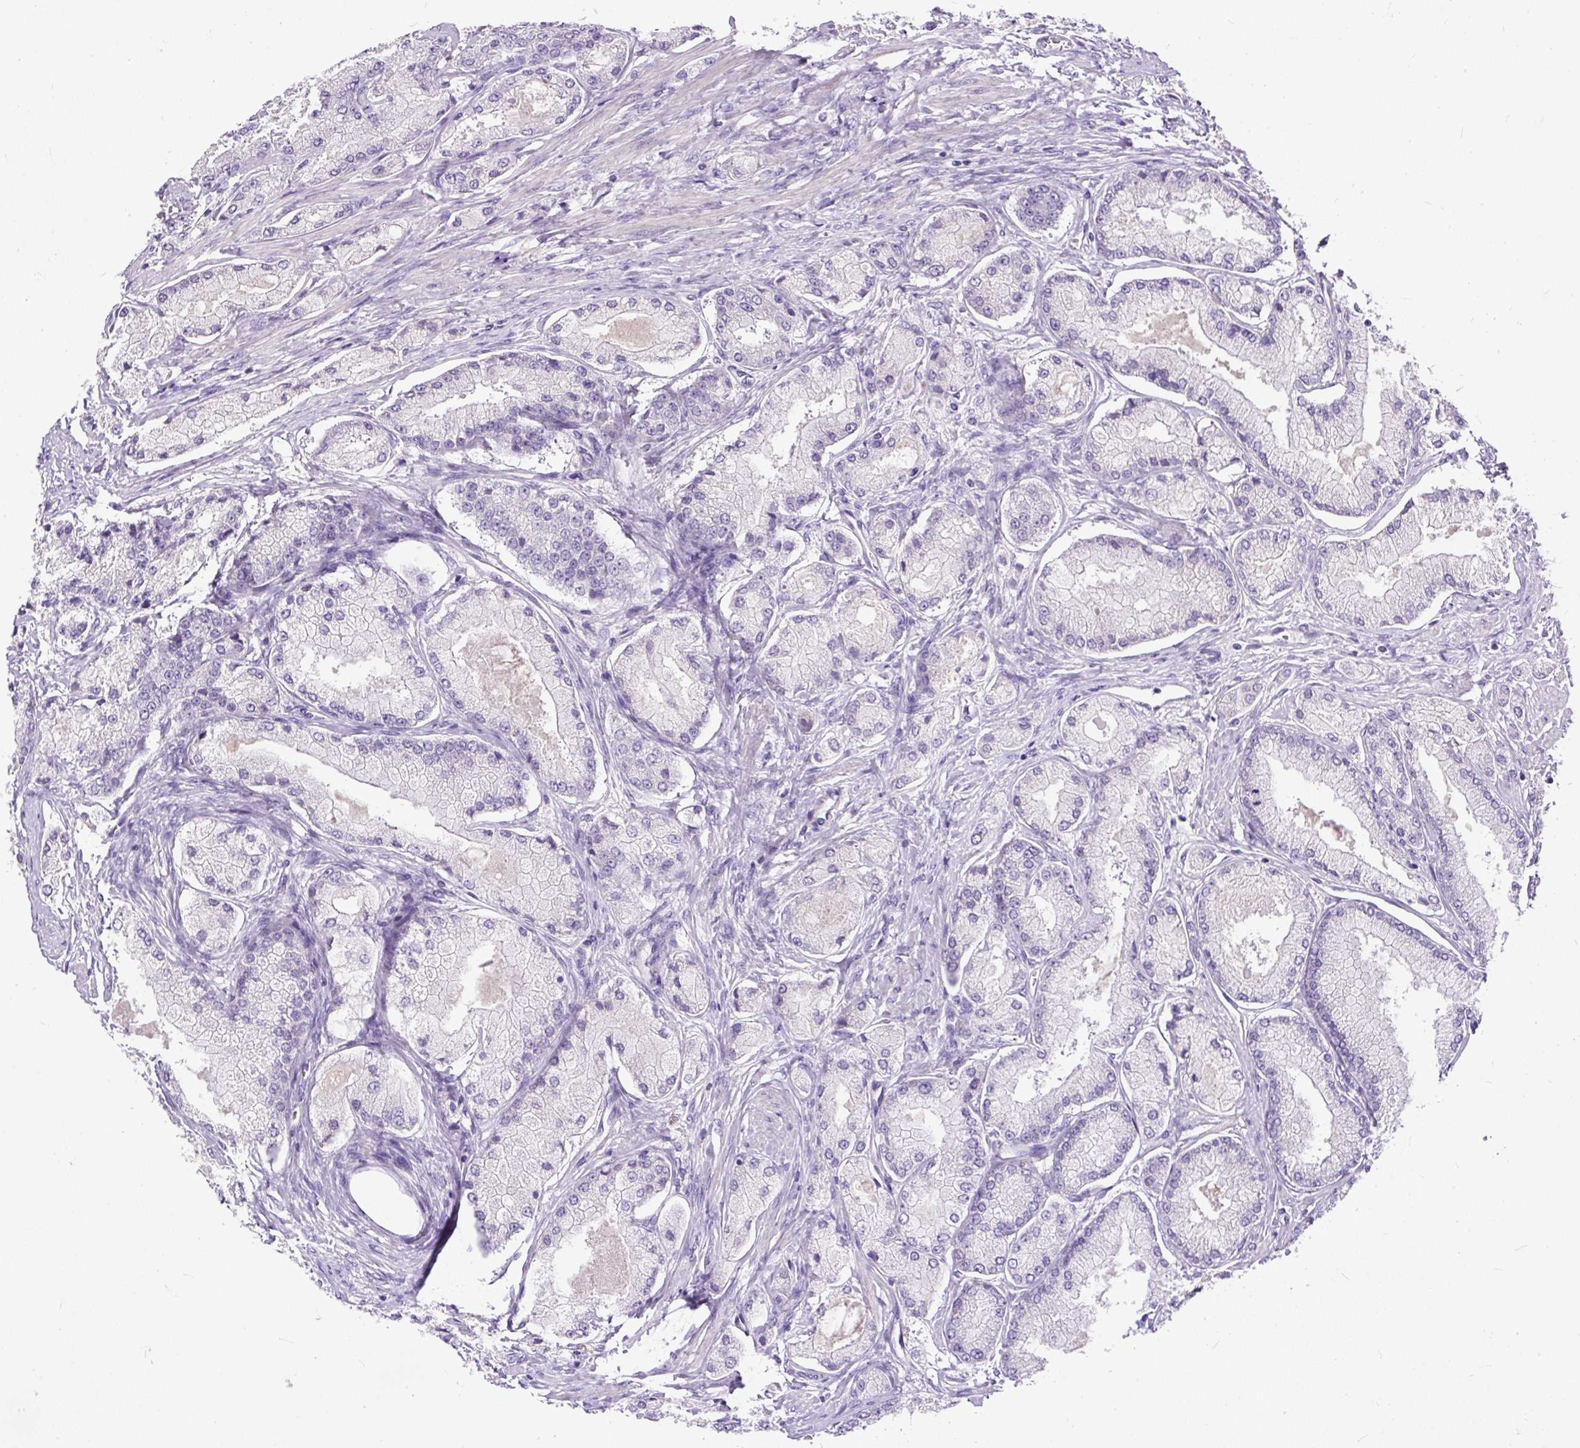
{"staining": {"intensity": "negative", "quantity": "none", "location": "none"}, "tissue": "prostate cancer", "cell_type": "Tumor cells", "image_type": "cancer", "snomed": [{"axis": "morphology", "description": "Adenocarcinoma, Low grade"}, {"axis": "topography", "description": "Prostate"}], "caption": "DAB (3,3'-diaminobenzidine) immunohistochemical staining of low-grade adenocarcinoma (prostate) shows no significant expression in tumor cells.", "gene": "KRTAP20-3", "patient": {"sex": "male", "age": 74}}